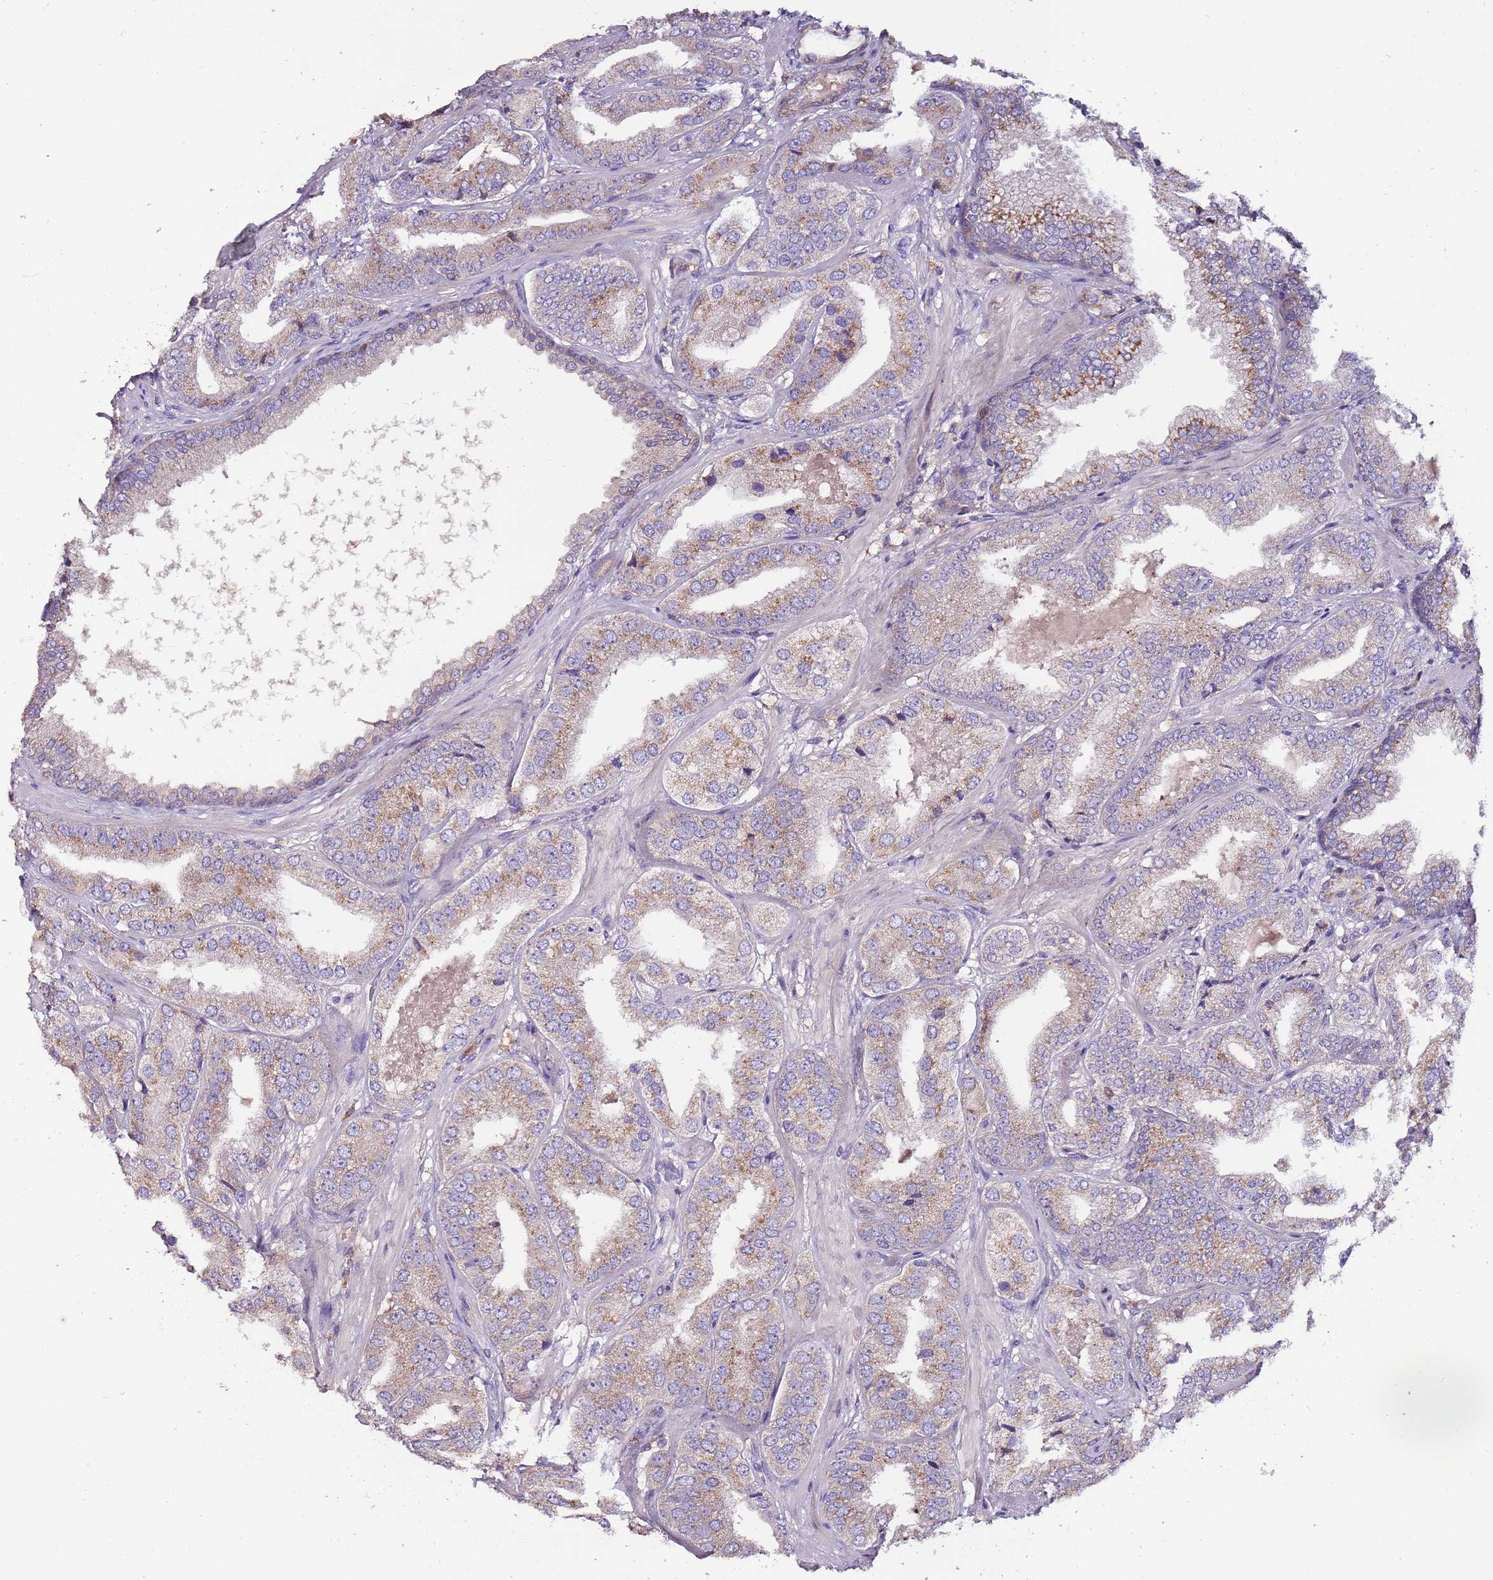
{"staining": {"intensity": "moderate", "quantity": ">75%", "location": "cytoplasmic/membranous"}, "tissue": "prostate cancer", "cell_type": "Tumor cells", "image_type": "cancer", "snomed": [{"axis": "morphology", "description": "Adenocarcinoma, High grade"}, {"axis": "topography", "description": "Prostate"}], "caption": "The image demonstrates immunohistochemical staining of prostate cancer (adenocarcinoma (high-grade)). There is moderate cytoplasmic/membranous positivity is present in about >75% of tumor cells.", "gene": "IGIP", "patient": {"sex": "male", "age": 63}}